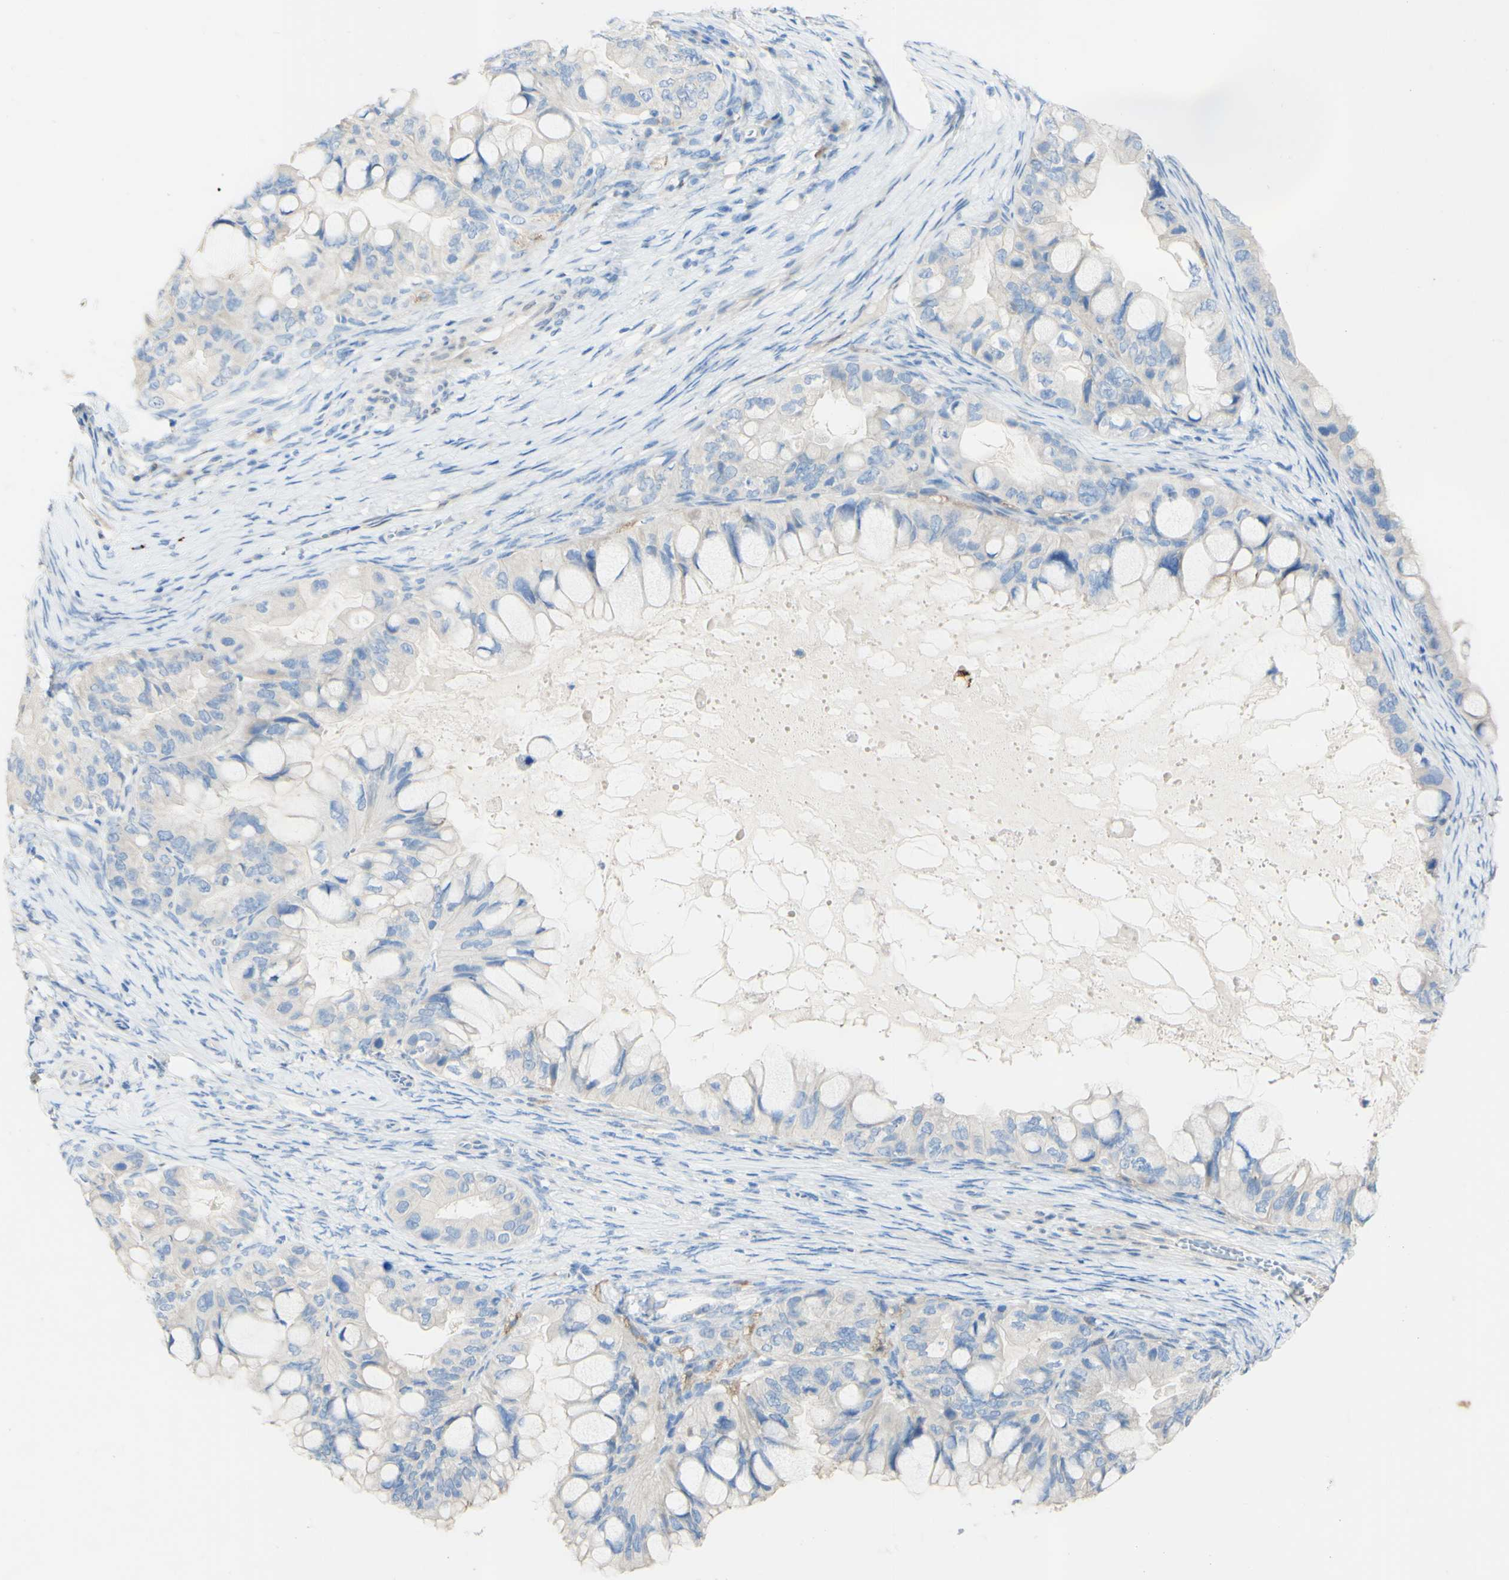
{"staining": {"intensity": "negative", "quantity": "none", "location": "none"}, "tissue": "ovarian cancer", "cell_type": "Tumor cells", "image_type": "cancer", "snomed": [{"axis": "morphology", "description": "Cystadenocarcinoma, mucinous, NOS"}, {"axis": "topography", "description": "Ovary"}], "caption": "Photomicrograph shows no significant protein positivity in tumor cells of ovarian cancer (mucinous cystadenocarcinoma).", "gene": "FGF4", "patient": {"sex": "female", "age": 80}}